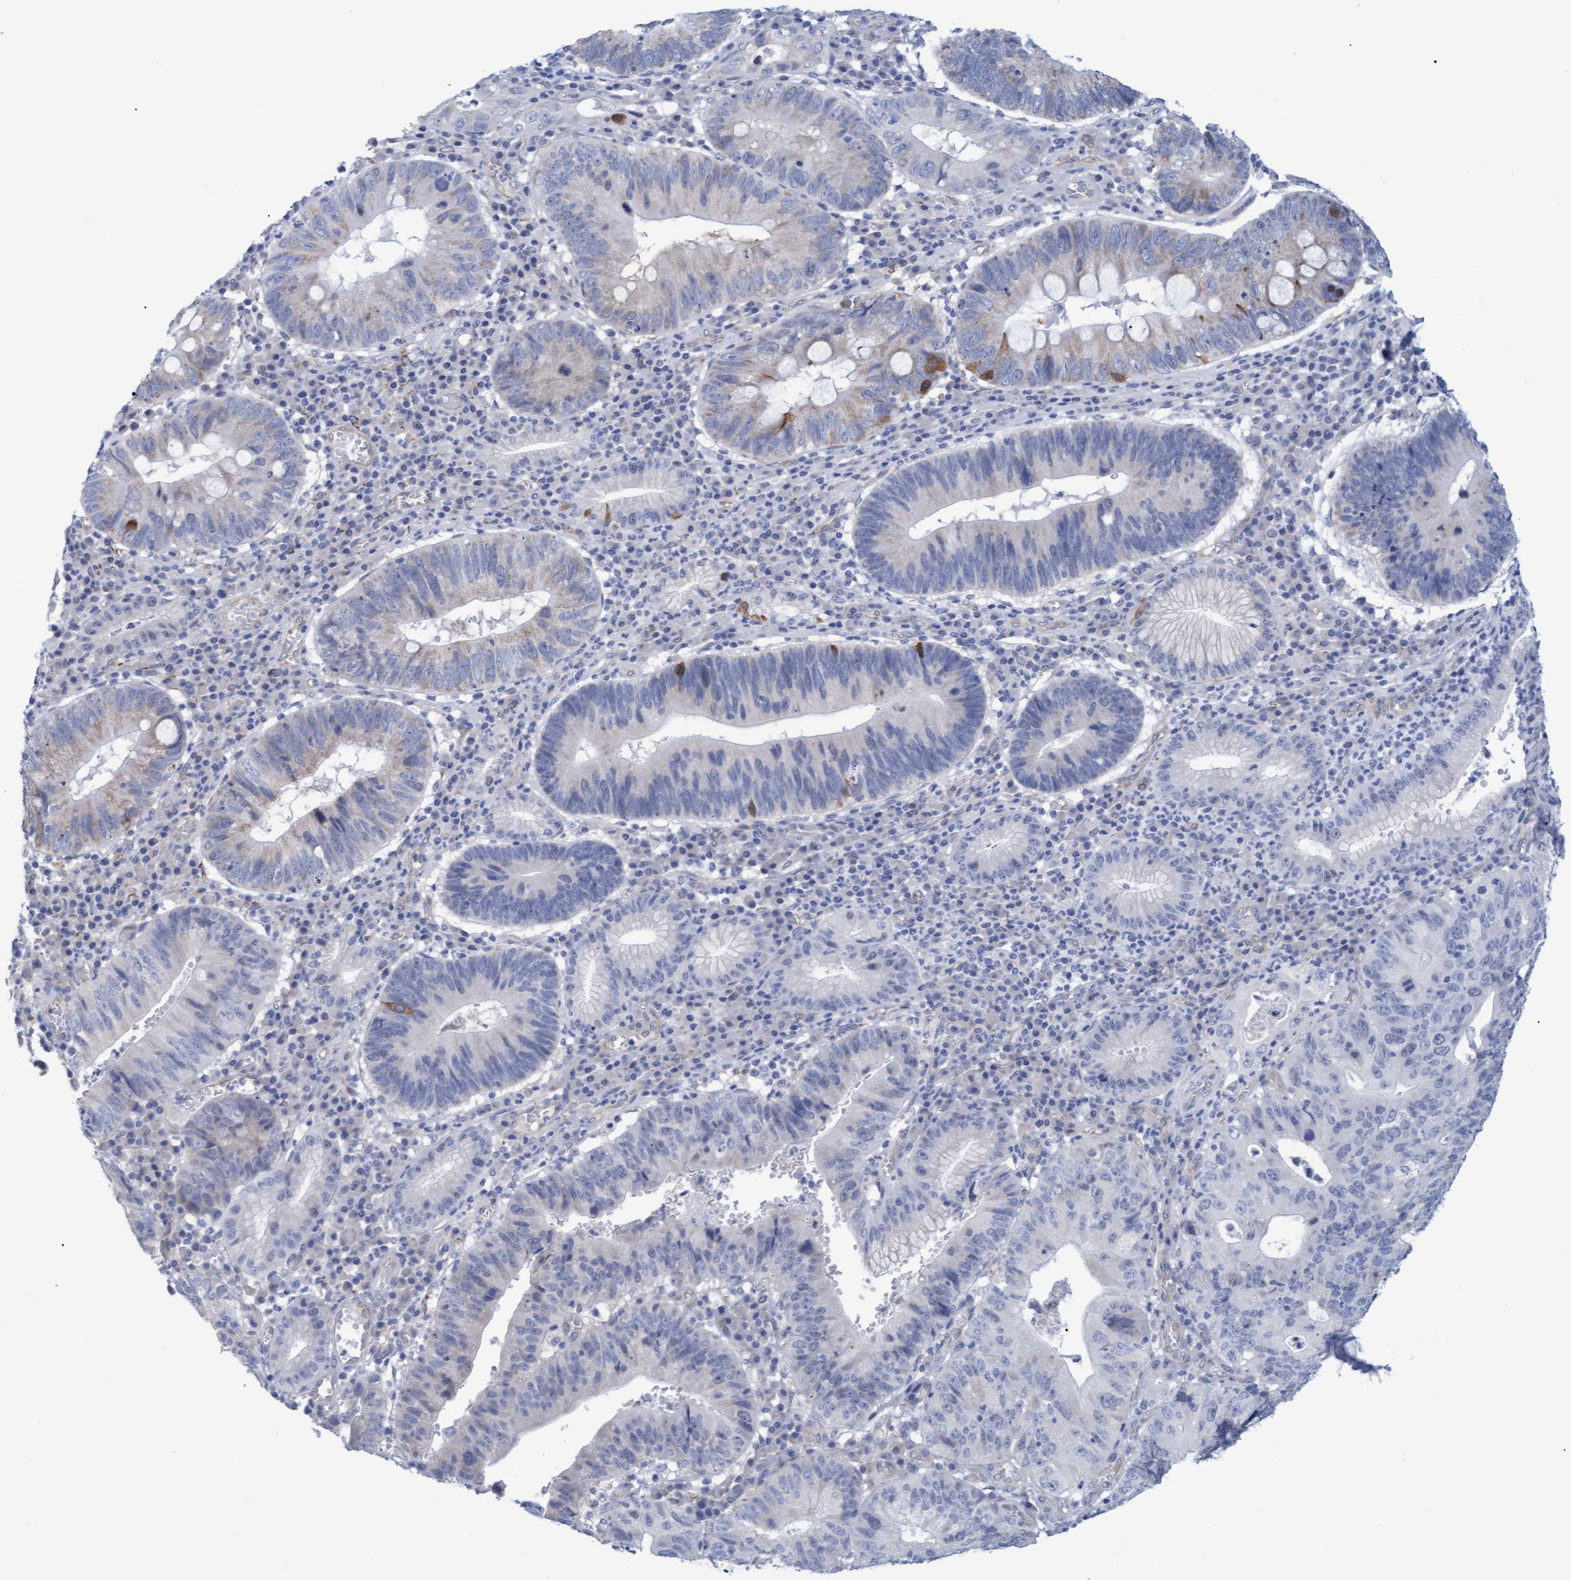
{"staining": {"intensity": "moderate", "quantity": "<25%", "location": "cytoplasmic/membranous"}, "tissue": "stomach cancer", "cell_type": "Tumor cells", "image_type": "cancer", "snomed": [{"axis": "morphology", "description": "Adenocarcinoma, NOS"}, {"axis": "topography", "description": "Stomach"}], "caption": "Stomach adenocarcinoma stained for a protein shows moderate cytoplasmic/membranous positivity in tumor cells.", "gene": "STXBP1", "patient": {"sex": "male", "age": 59}}